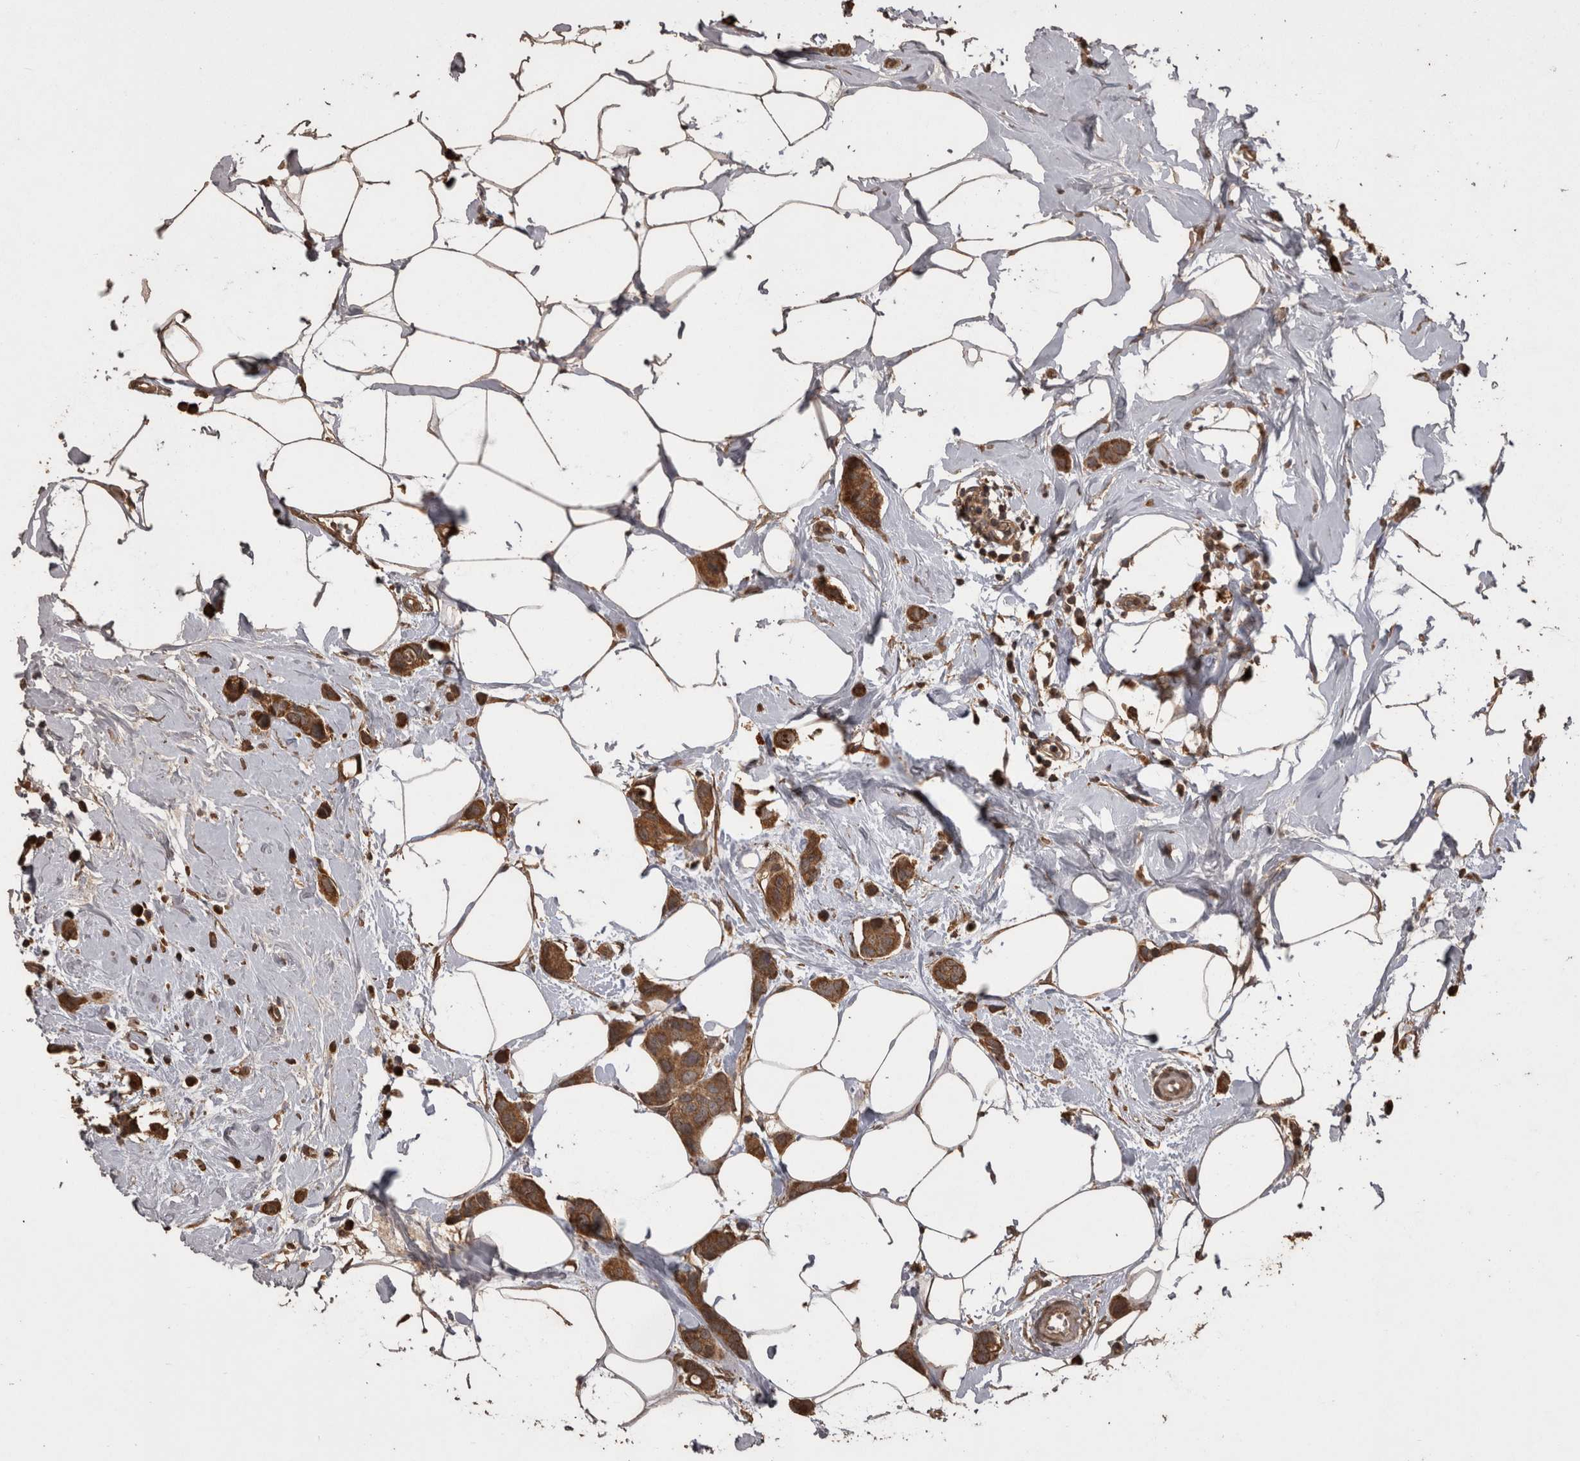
{"staining": {"intensity": "strong", "quantity": ">75%", "location": "cytoplasmic/membranous"}, "tissue": "breast cancer", "cell_type": "Tumor cells", "image_type": "cancer", "snomed": [{"axis": "morphology", "description": "Normal tissue, NOS"}, {"axis": "morphology", "description": "Duct carcinoma"}, {"axis": "topography", "description": "Breast"}], "caption": "Immunohistochemistry staining of breast cancer (invasive ductal carcinoma), which demonstrates high levels of strong cytoplasmic/membranous expression in approximately >75% of tumor cells indicating strong cytoplasmic/membranous protein expression. The staining was performed using DAB (3,3'-diaminobenzidine) (brown) for protein detection and nuclei were counterstained in hematoxylin (blue).", "gene": "SOCS5", "patient": {"sex": "female", "age": 50}}